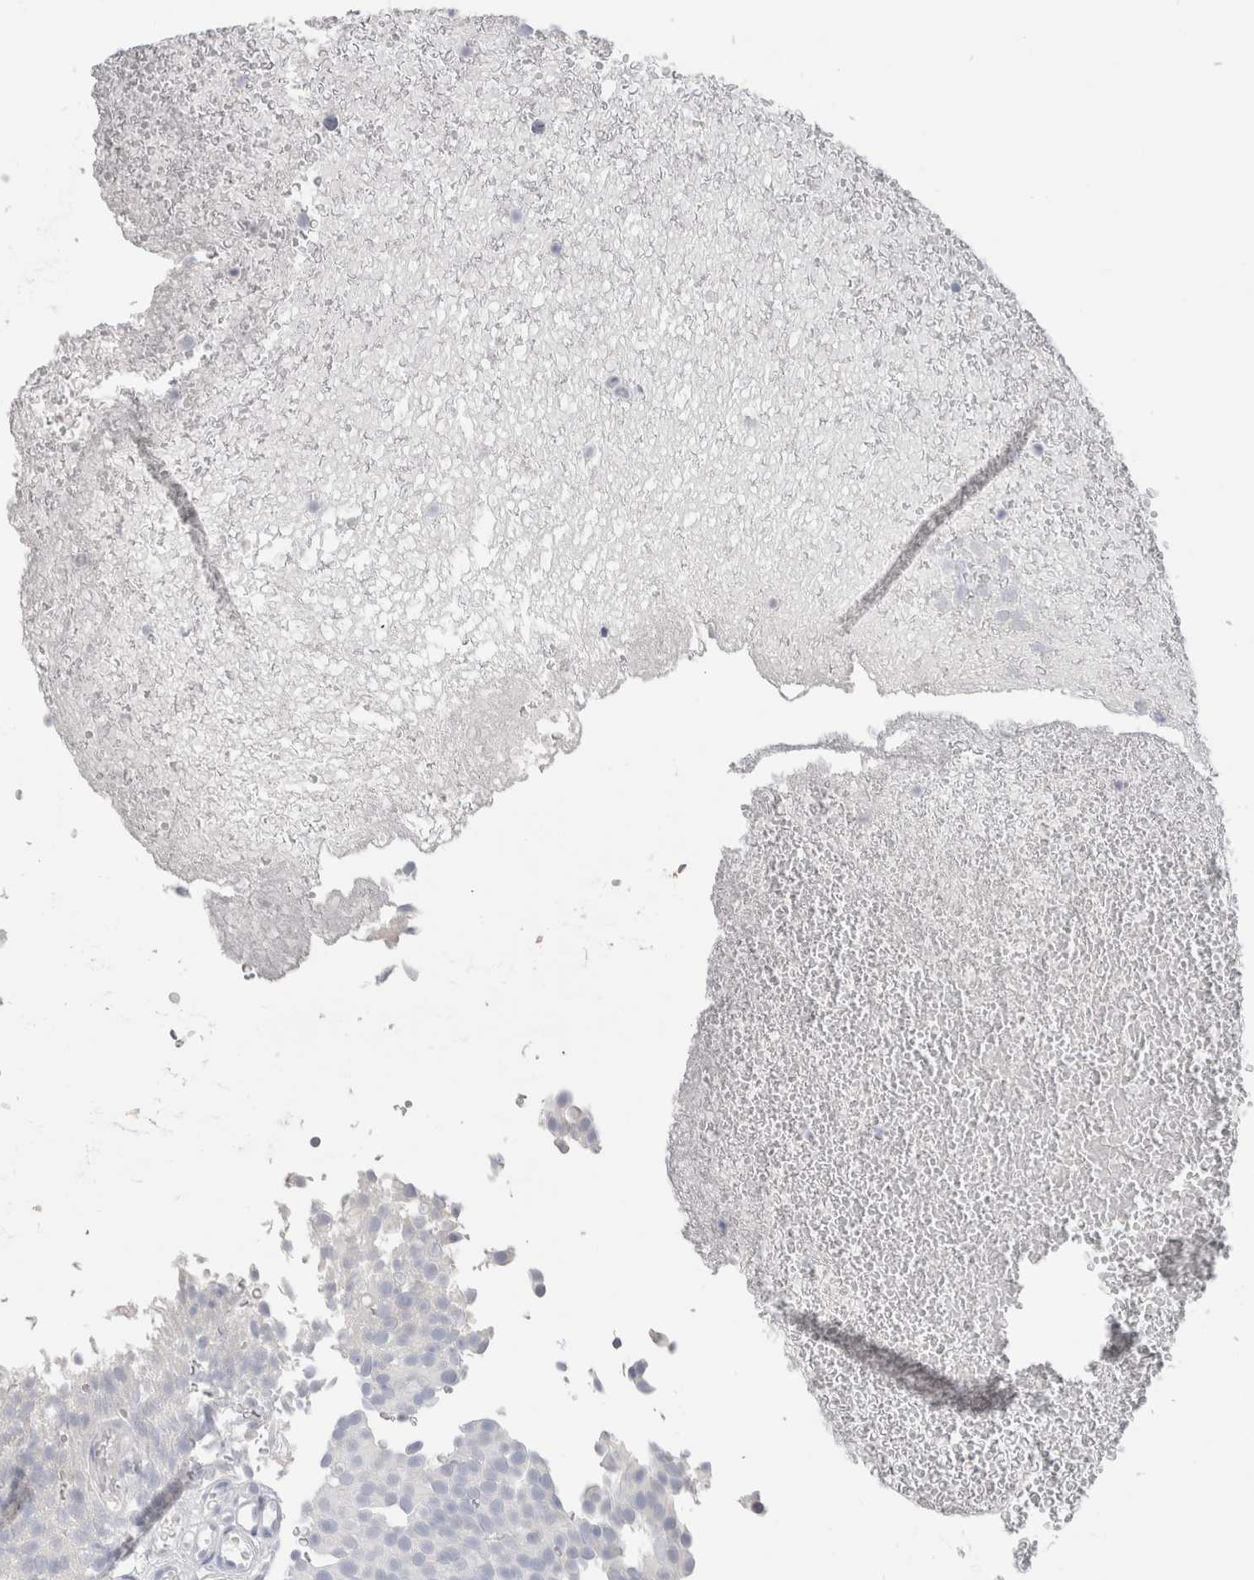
{"staining": {"intensity": "negative", "quantity": "none", "location": "none"}, "tissue": "urothelial cancer", "cell_type": "Tumor cells", "image_type": "cancer", "snomed": [{"axis": "morphology", "description": "Urothelial carcinoma, Low grade"}, {"axis": "topography", "description": "Urinary bladder"}], "caption": "Protein analysis of urothelial cancer reveals no significant expression in tumor cells. (IHC, brightfield microscopy, high magnification).", "gene": "SLC6A1", "patient": {"sex": "male", "age": 78}}